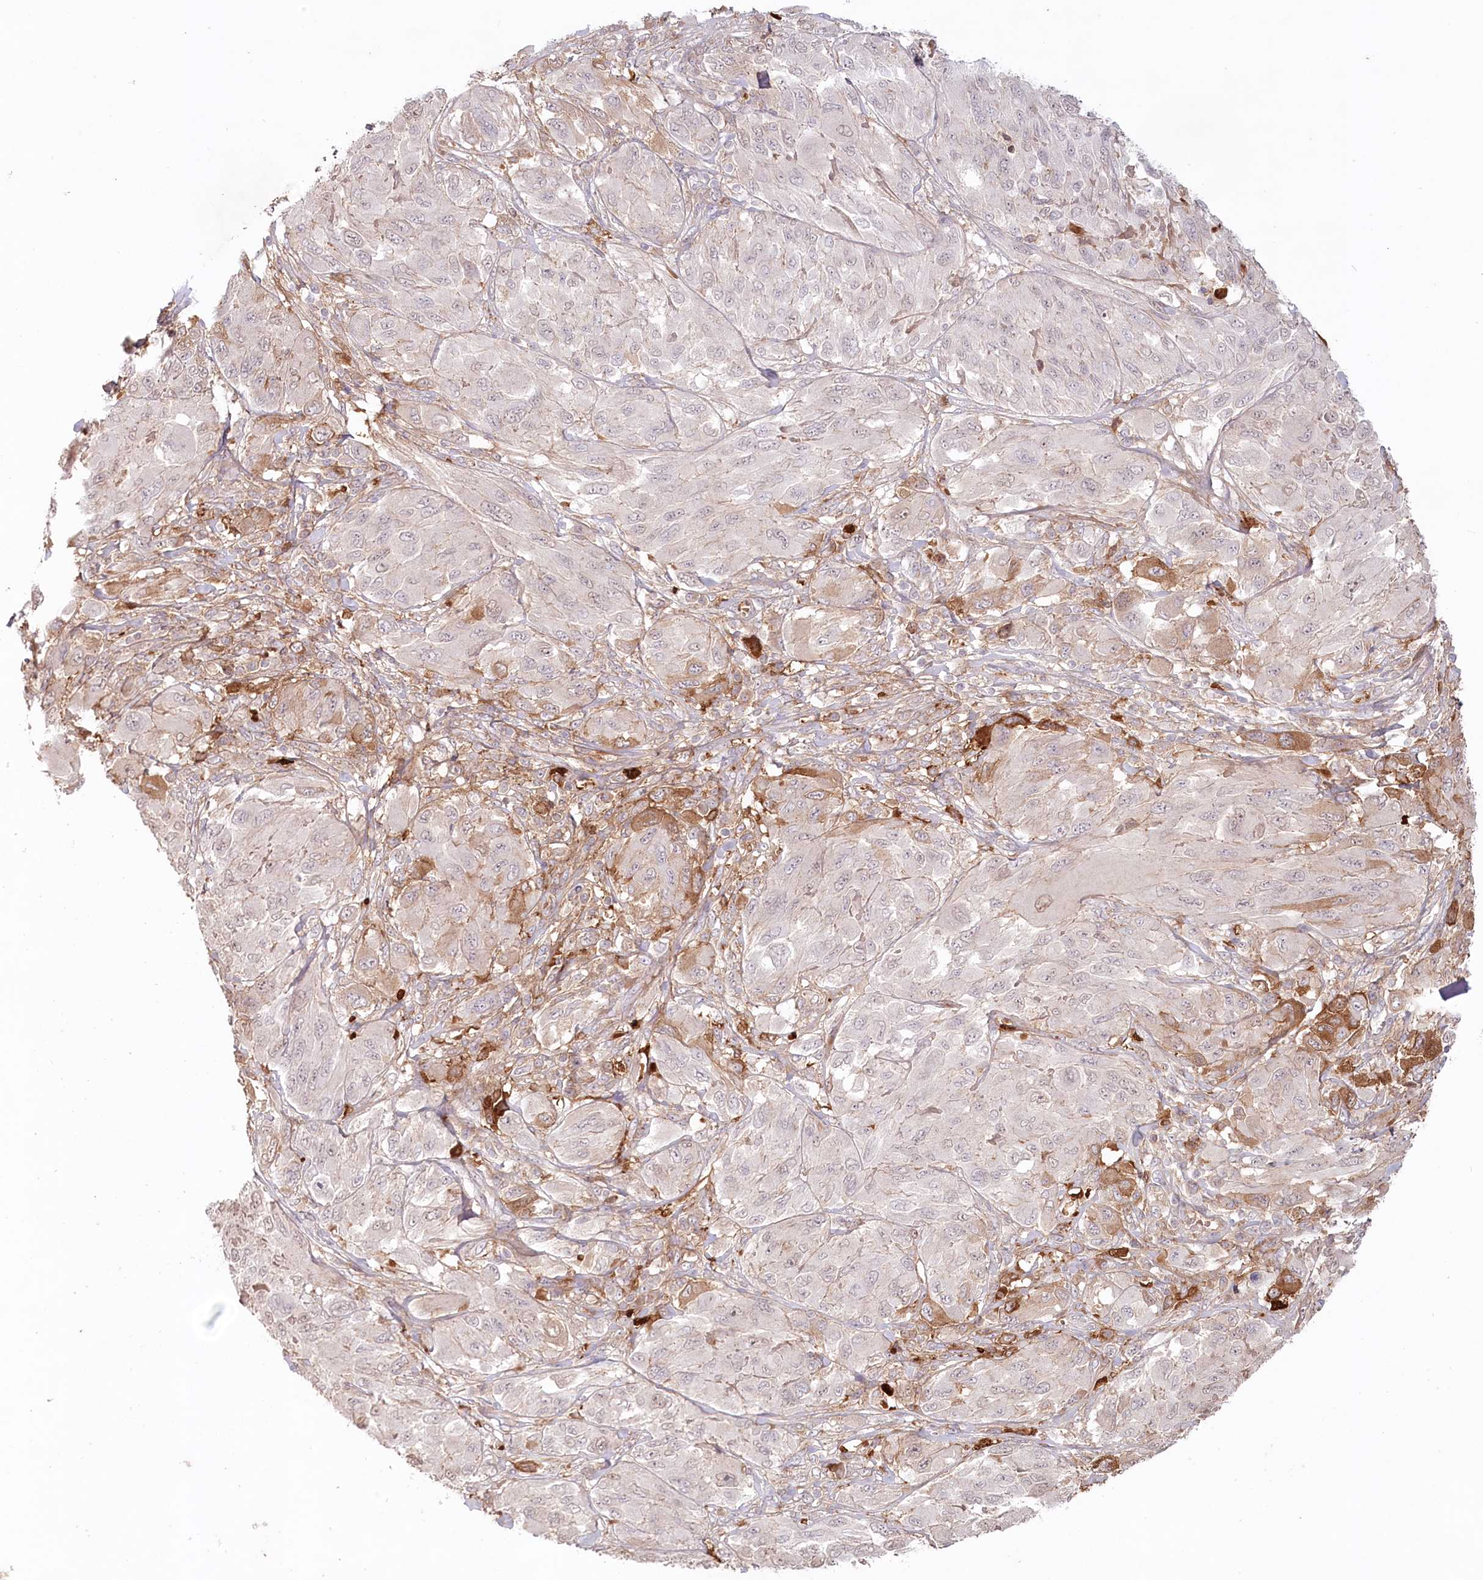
{"staining": {"intensity": "negative", "quantity": "none", "location": "none"}, "tissue": "melanoma", "cell_type": "Tumor cells", "image_type": "cancer", "snomed": [{"axis": "morphology", "description": "Malignant melanoma, NOS"}, {"axis": "topography", "description": "Skin"}], "caption": "High power microscopy photomicrograph of an immunohistochemistry photomicrograph of melanoma, revealing no significant positivity in tumor cells.", "gene": "PSAPL1", "patient": {"sex": "female", "age": 91}}